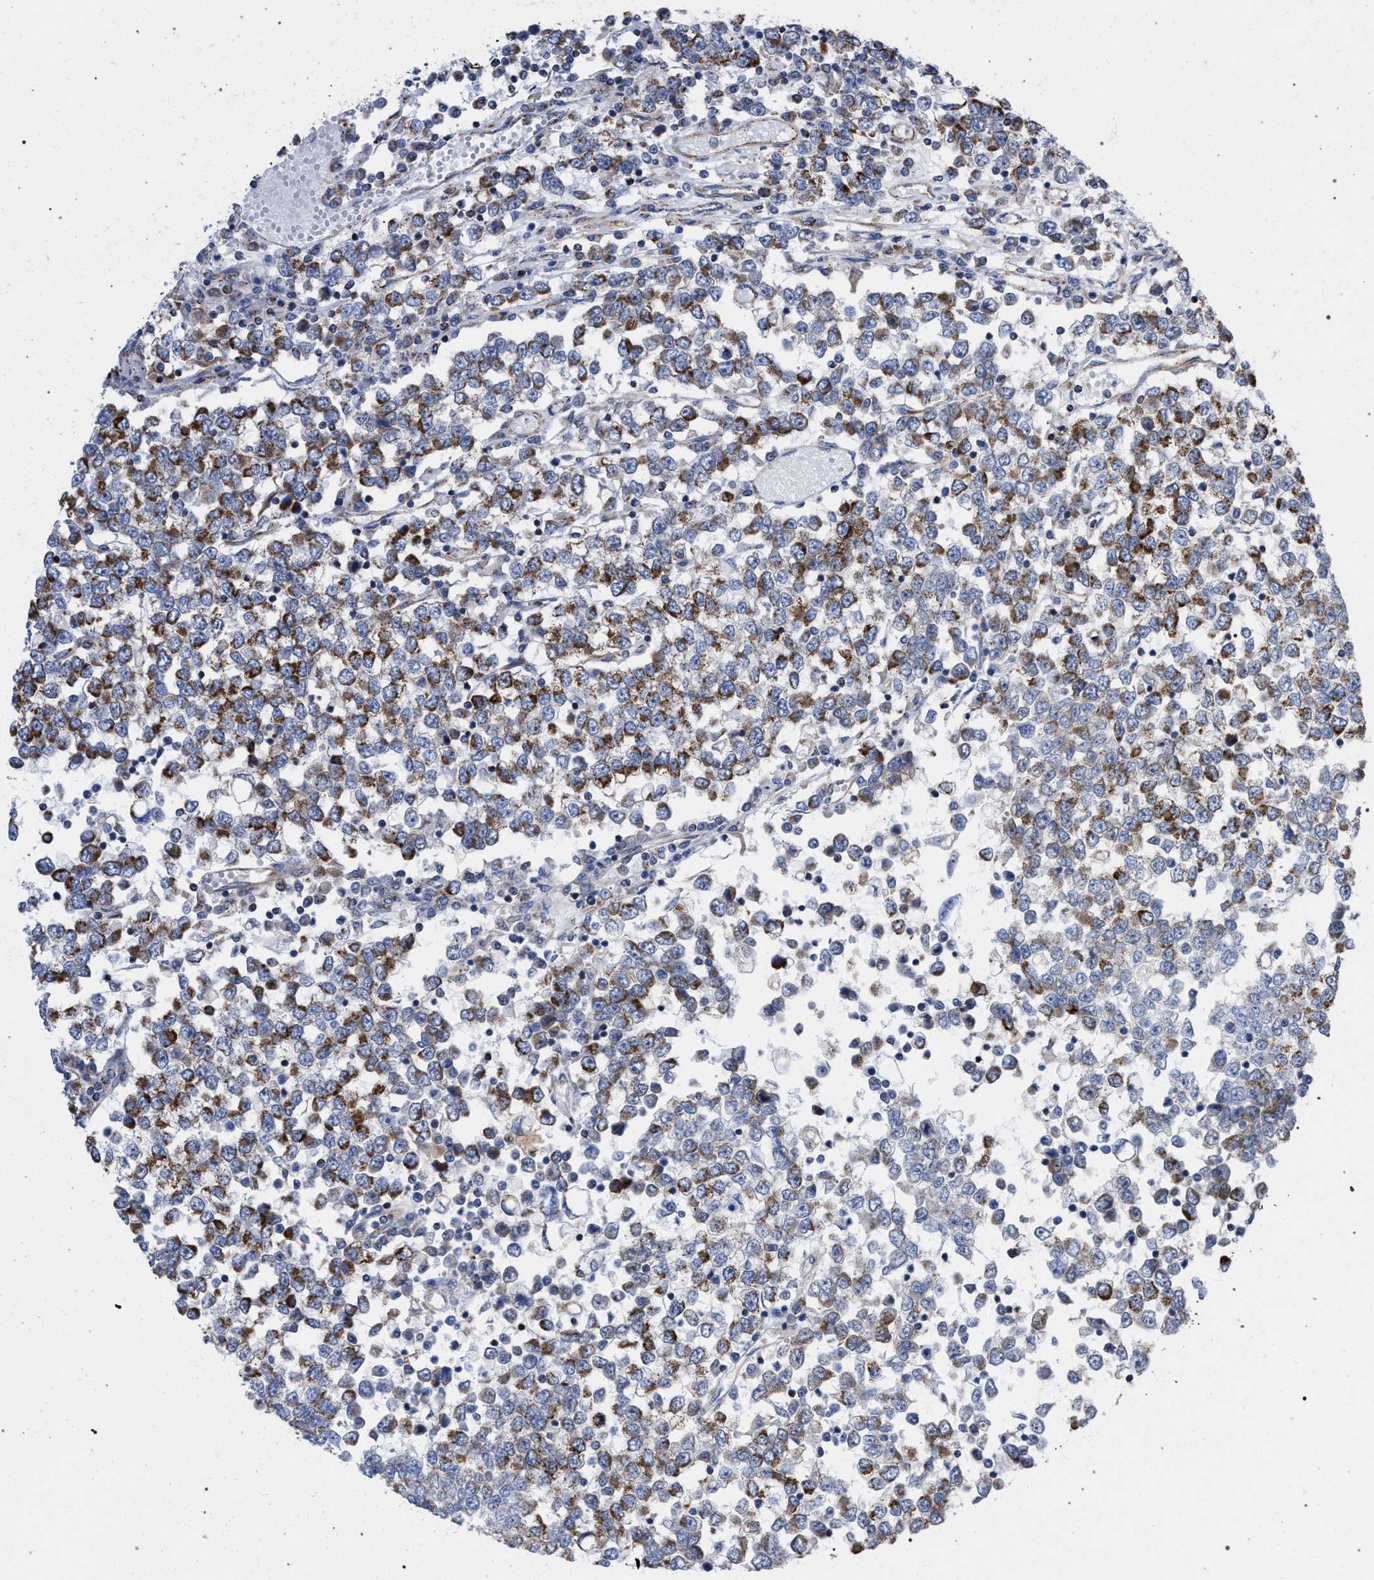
{"staining": {"intensity": "moderate", "quantity": ">75%", "location": "cytoplasmic/membranous"}, "tissue": "testis cancer", "cell_type": "Tumor cells", "image_type": "cancer", "snomed": [{"axis": "morphology", "description": "Seminoma, NOS"}, {"axis": "topography", "description": "Testis"}], "caption": "Protein staining of testis cancer tissue shows moderate cytoplasmic/membranous expression in about >75% of tumor cells.", "gene": "ACADS", "patient": {"sex": "male", "age": 65}}